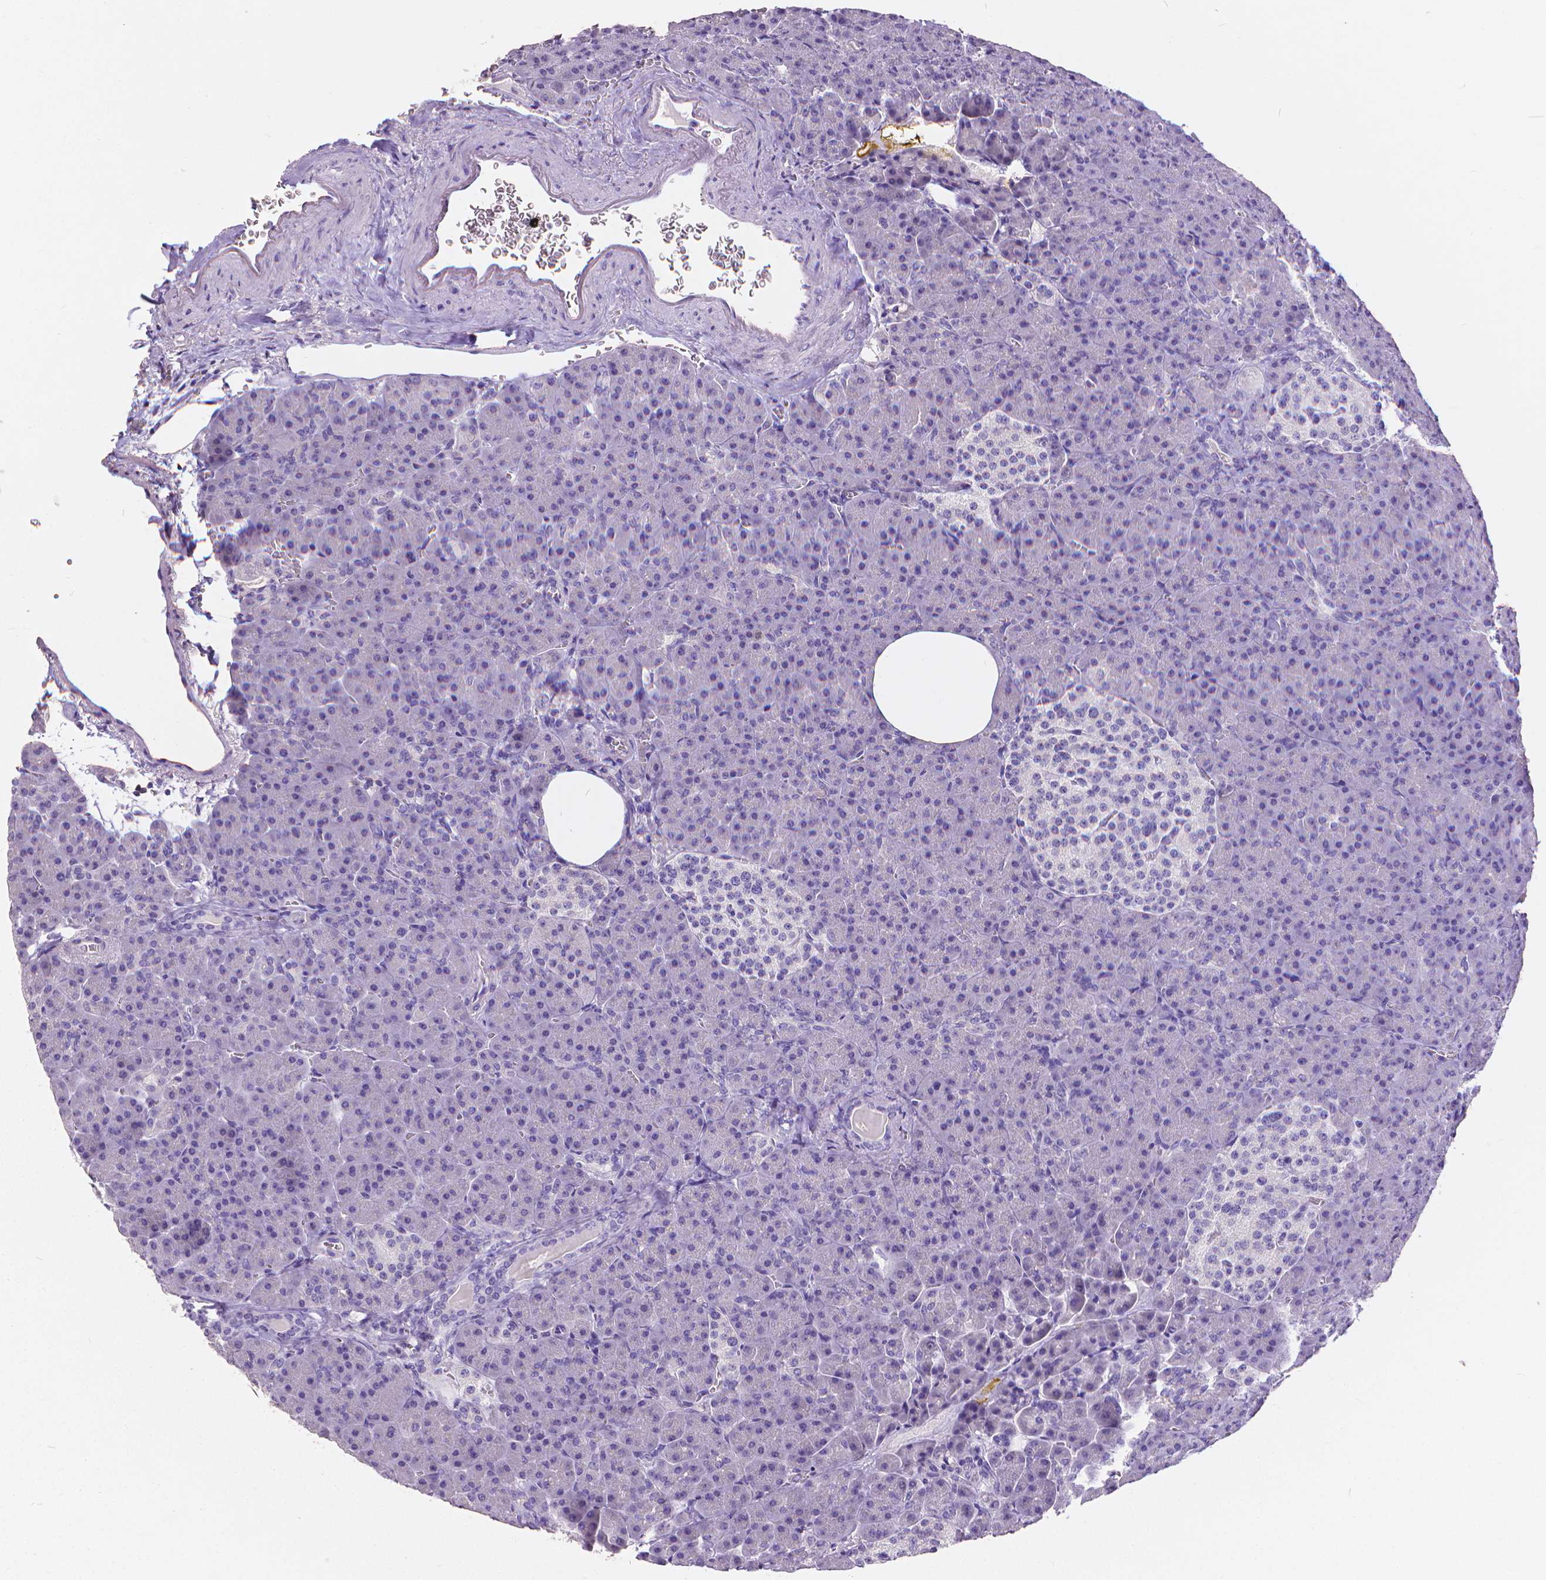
{"staining": {"intensity": "negative", "quantity": "none", "location": "none"}, "tissue": "pancreas", "cell_type": "Exocrine glandular cells", "image_type": "normal", "snomed": [{"axis": "morphology", "description": "Normal tissue, NOS"}, {"axis": "topography", "description": "Pancreas"}], "caption": "Image shows no protein staining in exocrine glandular cells of normal pancreas.", "gene": "CD4", "patient": {"sex": "female", "age": 74}}